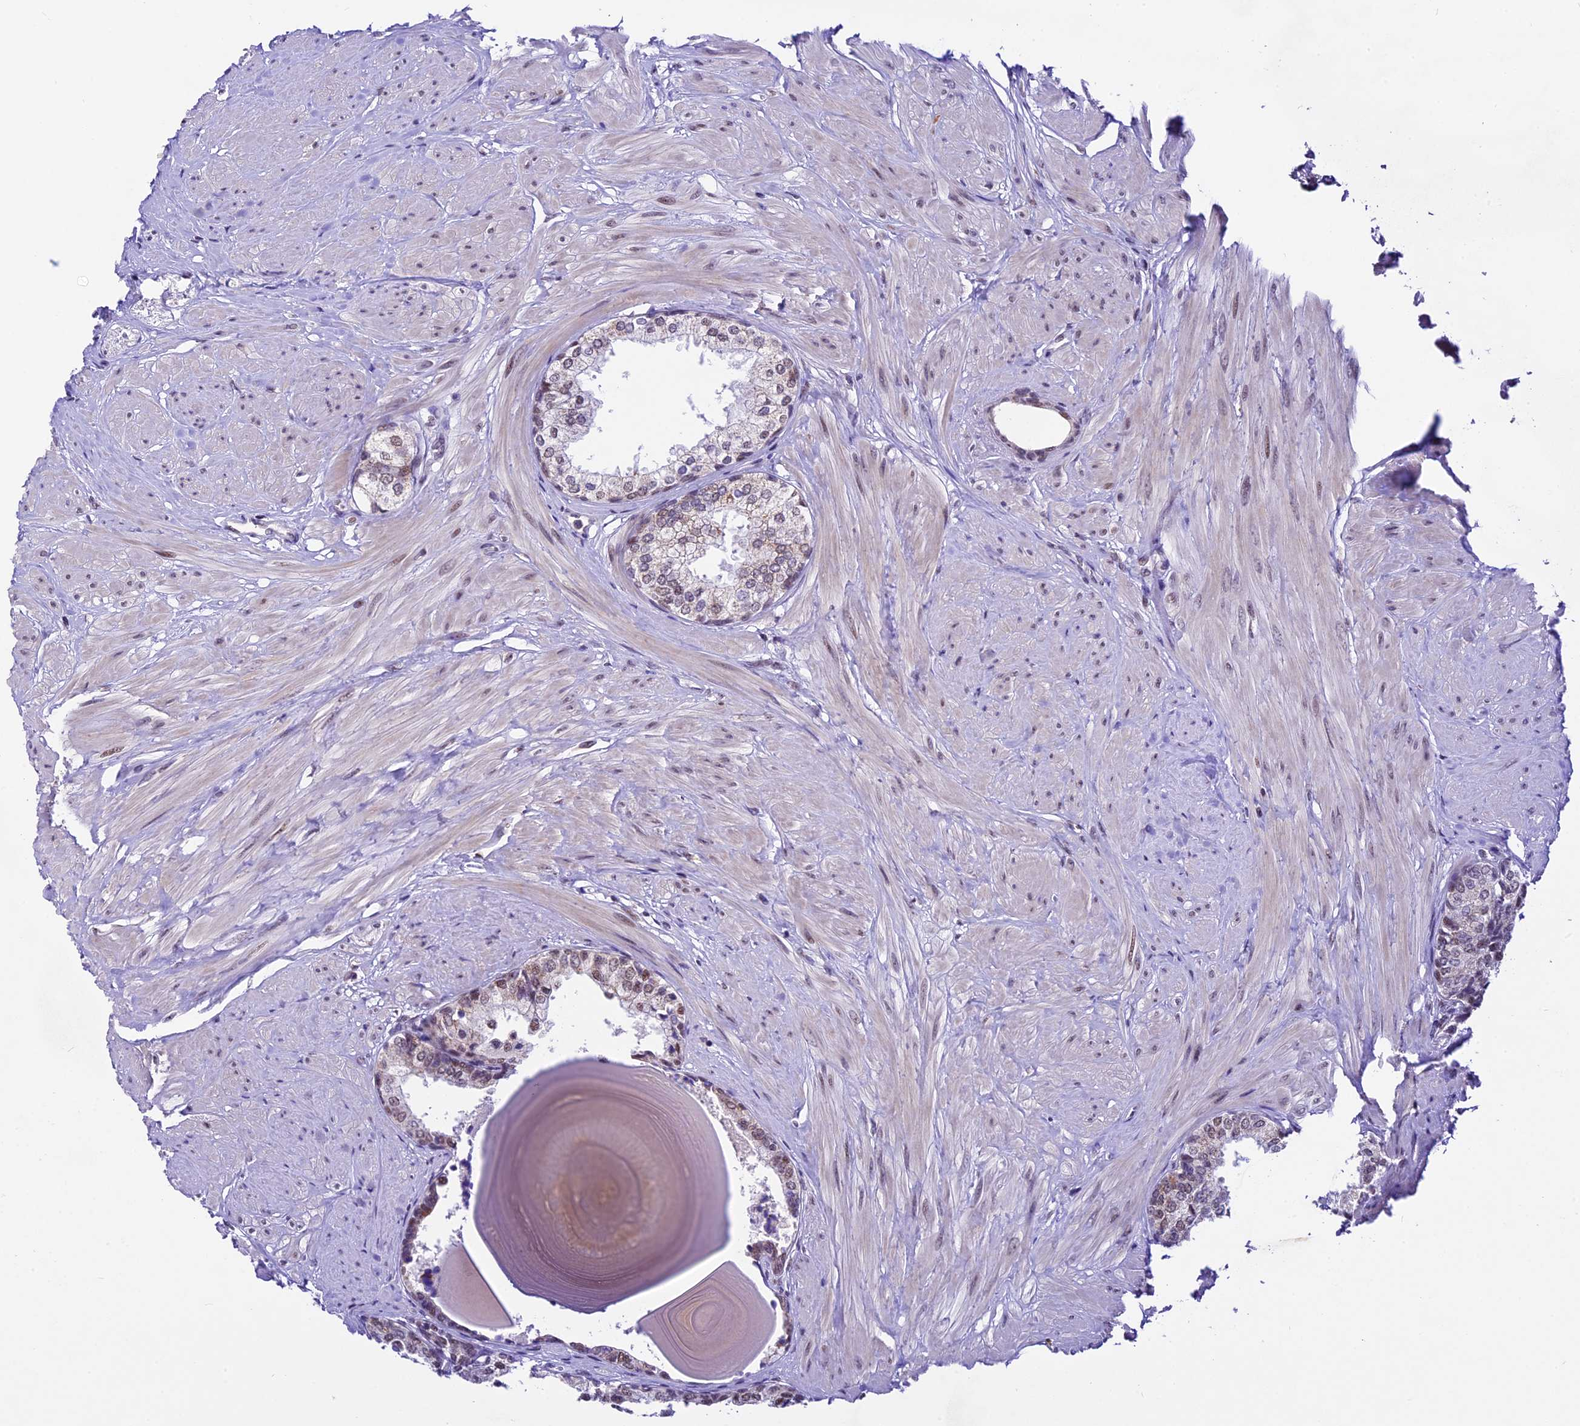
{"staining": {"intensity": "moderate", "quantity": "25%-75%", "location": "cytoplasmic/membranous,nuclear"}, "tissue": "prostate", "cell_type": "Glandular cells", "image_type": "normal", "snomed": [{"axis": "morphology", "description": "Normal tissue, NOS"}, {"axis": "topography", "description": "Prostate"}], "caption": "Prostate stained with IHC displays moderate cytoplasmic/membranous,nuclear expression in approximately 25%-75% of glandular cells. The protein of interest is stained brown, and the nuclei are stained in blue (DAB IHC with brightfield microscopy, high magnification).", "gene": "CARS2", "patient": {"sex": "male", "age": 48}}